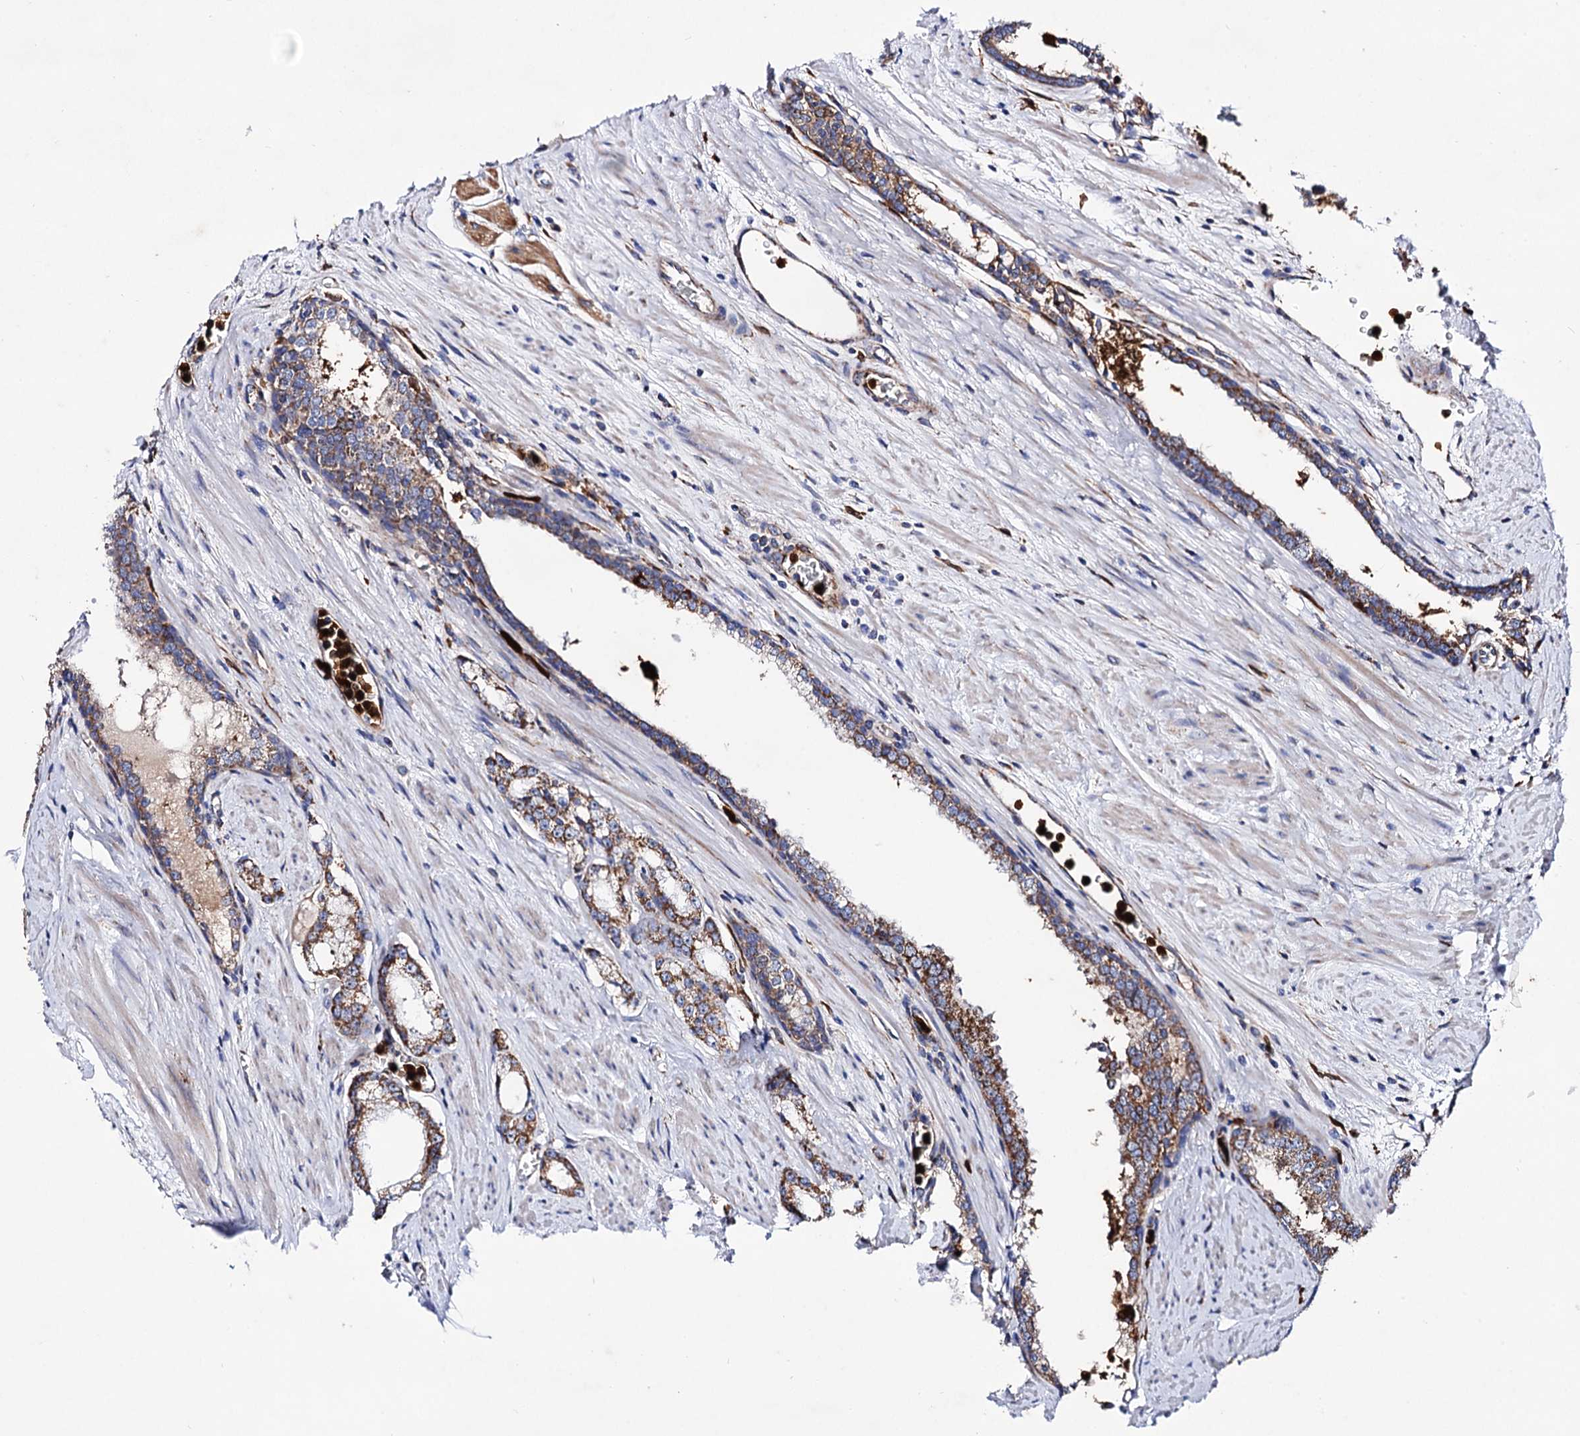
{"staining": {"intensity": "moderate", "quantity": "25%-75%", "location": "cytoplasmic/membranous"}, "tissue": "prostate cancer", "cell_type": "Tumor cells", "image_type": "cancer", "snomed": [{"axis": "morphology", "description": "Adenocarcinoma, Low grade"}, {"axis": "topography", "description": "Prostate and seminal vesicle, NOS"}], "caption": "DAB (3,3'-diaminobenzidine) immunohistochemical staining of prostate cancer demonstrates moderate cytoplasmic/membranous protein positivity in about 25%-75% of tumor cells.", "gene": "ACAD9", "patient": {"sex": "male", "age": 60}}